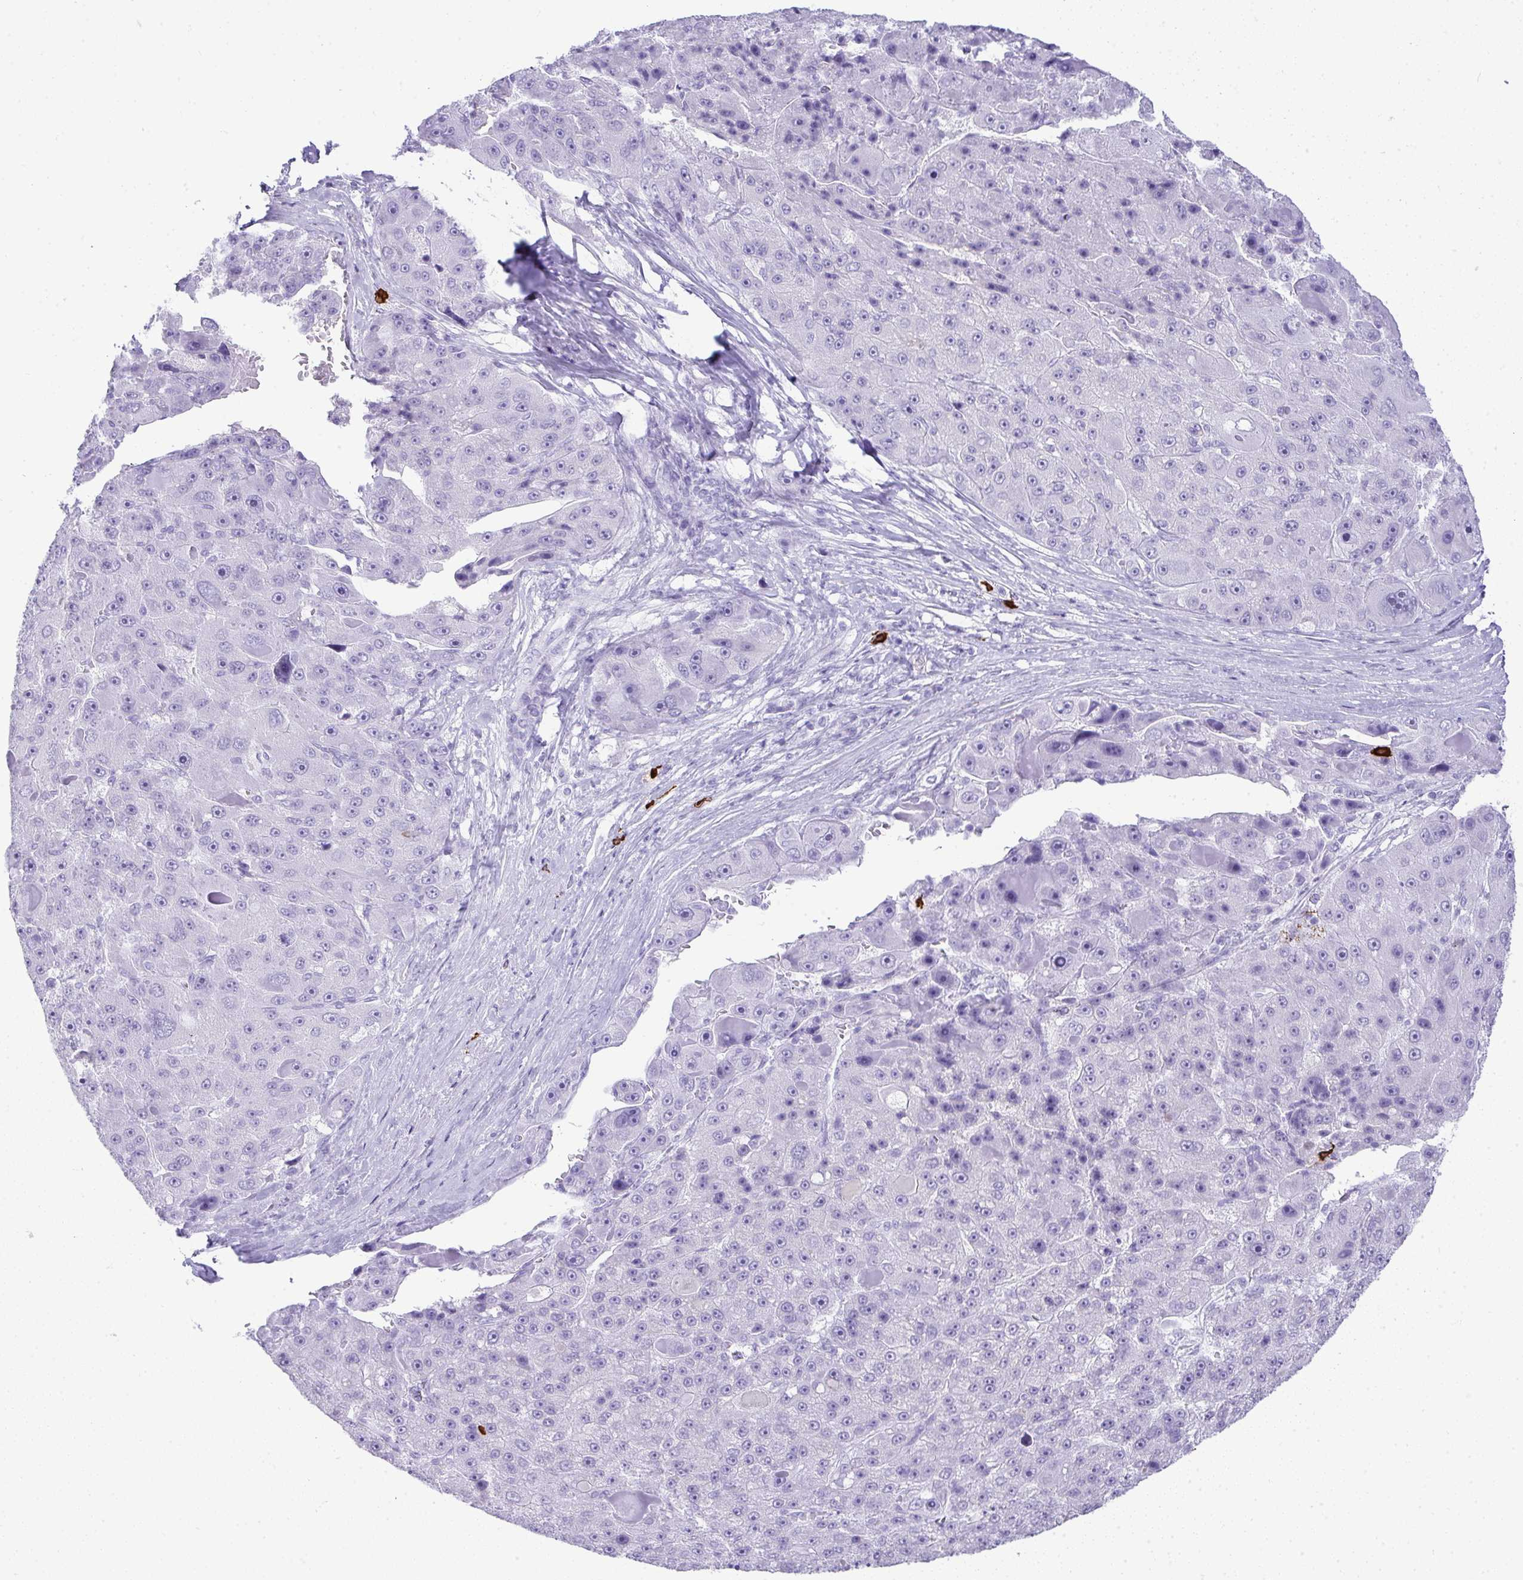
{"staining": {"intensity": "negative", "quantity": "none", "location": "none"}, "tissue": "liver cancer", "cell_type": "Tumor cells", "image_type": "cancer", "snomed": [{"axis": "morphology", "description": "Carcinoma, Hepatocellular, NOS"}, {"axis": "topography", "description": "Liver"}], "caption": "A high-resolution image shows immunohistochemistry staining of hepatocellular carcinoma (liver), which displays no significant staining in tumor cells.", "gene": "CDADC1", "patient": {"sex": "male", "age": 76}}